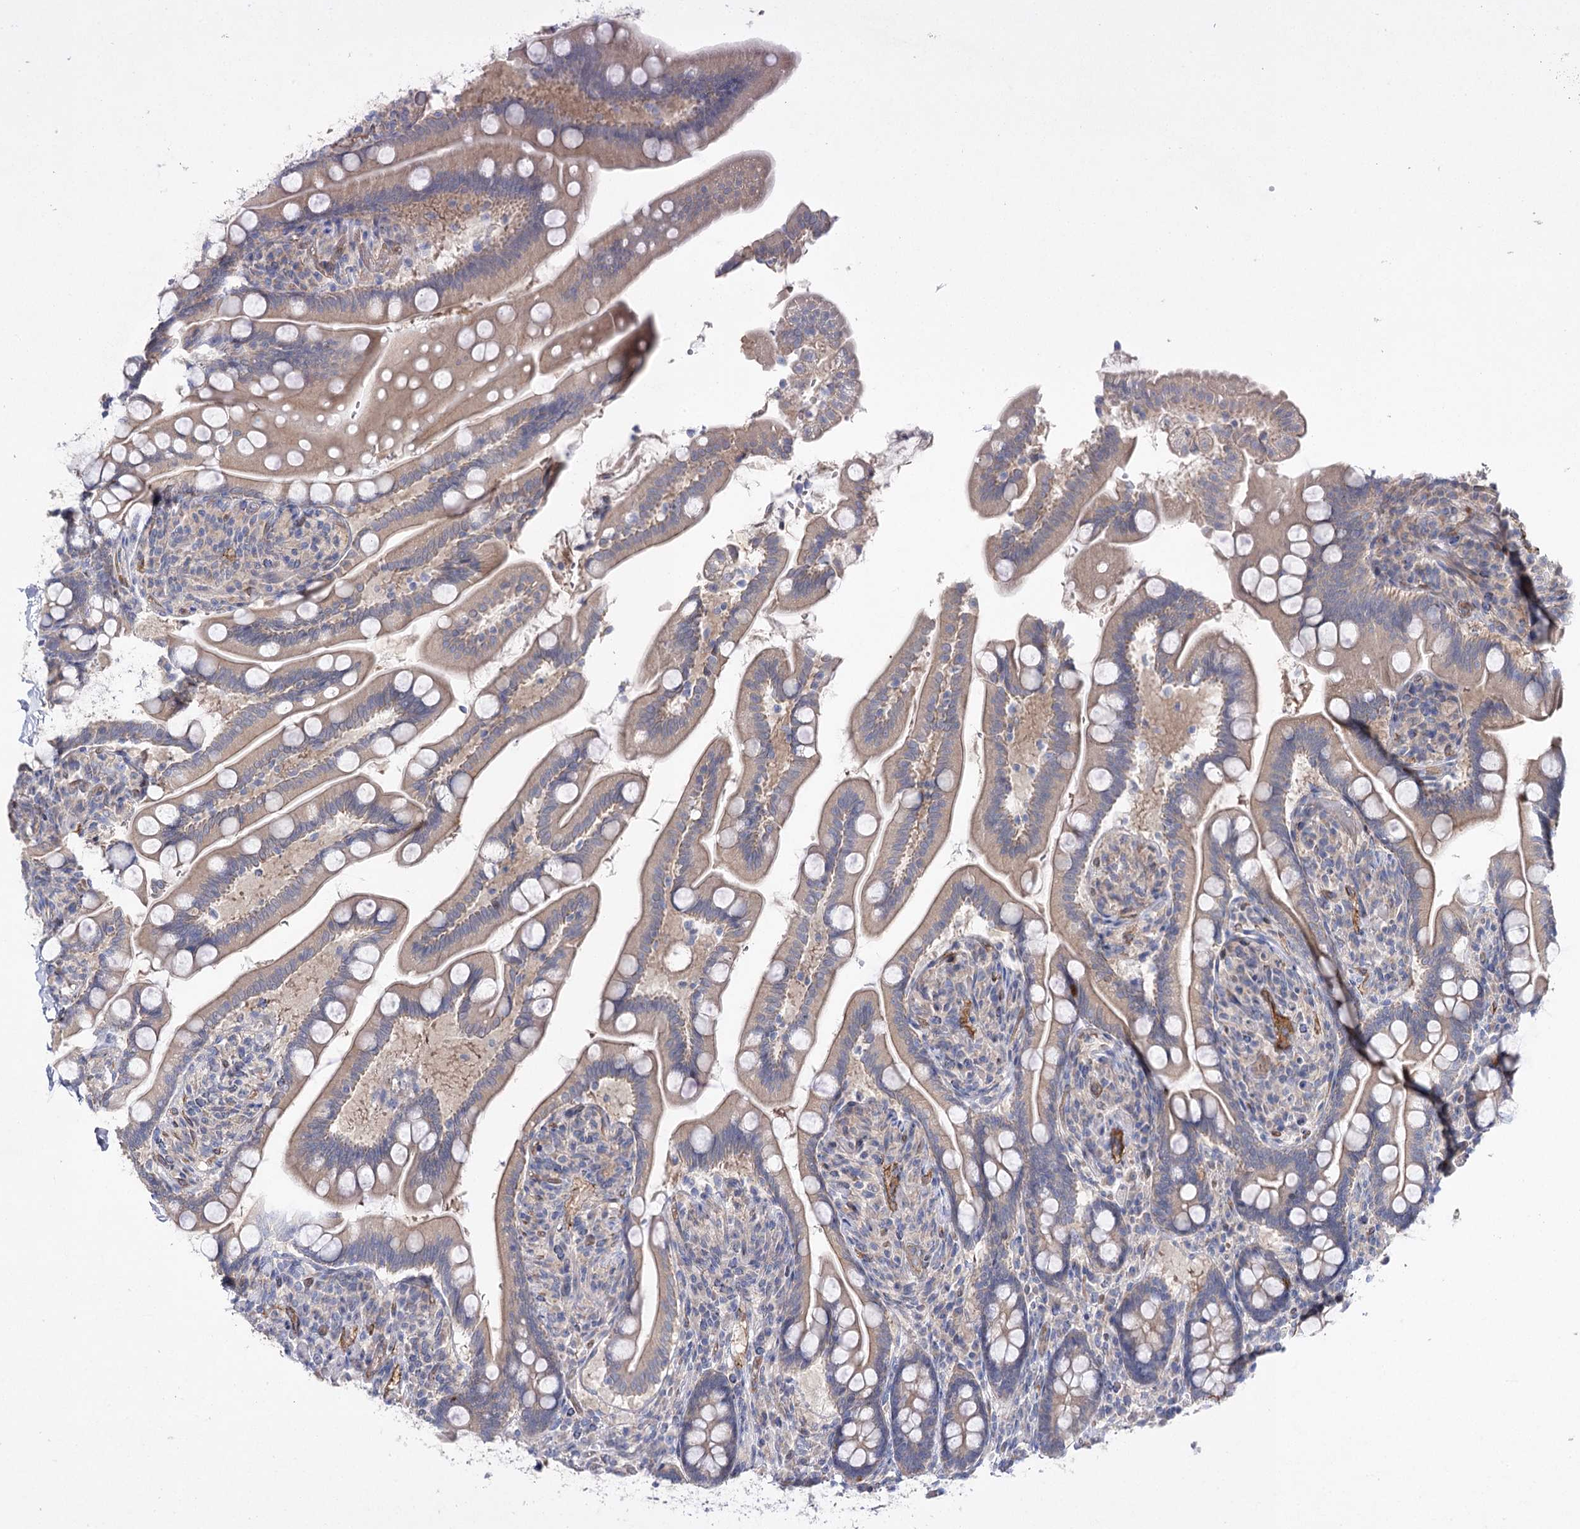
{"staining": {"intensity": "weak", "quantity": "25%-75%", "location": "cytoplasmic/membranous"}, "tissue": "small intestine", "cell_type": "Glandular cells", "image_type": "normal", "snomed": [{"axis": "morphology", "description": "Normal tissue, NOS"}, {"axis": "topography", "description": "Small intestine"}], "caption": "IHC micrograph of benign small intestine: human small intestine stained using immunohistochemistry (IHC) reveals low levels of weak protein expression localized specifically in the cytoplasmic/membranous of glandular cells, appearing as a cytoplasmic/membranous brown color.", "gene": "LRRC14B", "patient": {"sex": "female", "age": 64}}